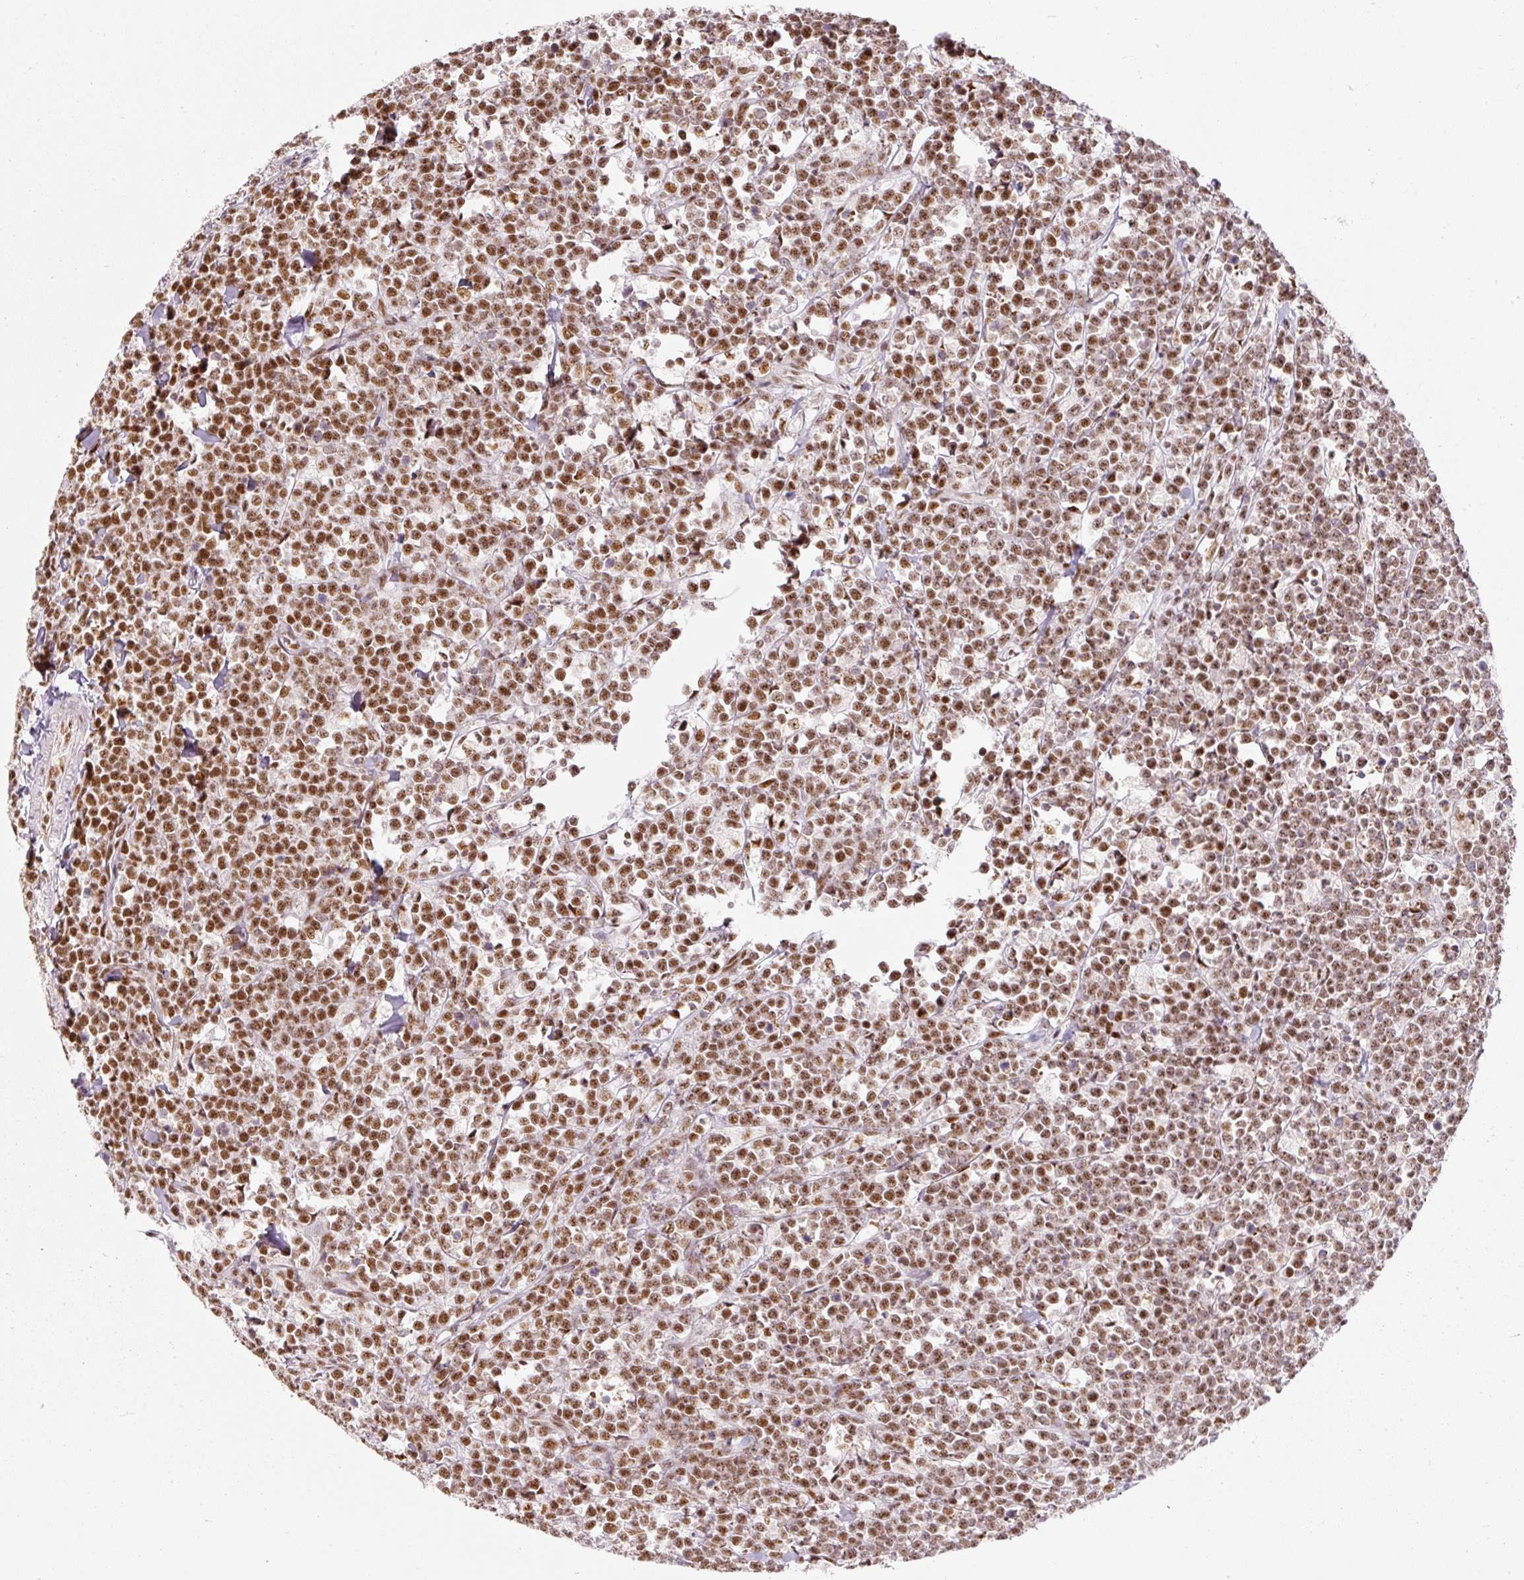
{"staining": {"intensity": "moderate", "quantity": ">75%", "location": "nuclear"}, "tissue": "lymphoma", "cell_type": "Tumor cells", "image_type": "cancer", "snomed": [{"axis": "morphology", "description": "Malignant lymphoma, non-Hodgkin's type, High grade"}, {"axis": "topography", "description": "Small intestine"}, {"axis": "topography", "description": "Colon"}], "caption": "About >75% of tumor cells in human lymphoma exhibit moderate nuclear protein expression as visualized by brown immunohistochemical staining.", "gene": "U2AF2", "patient": {"sex": "male", "age": 8}}